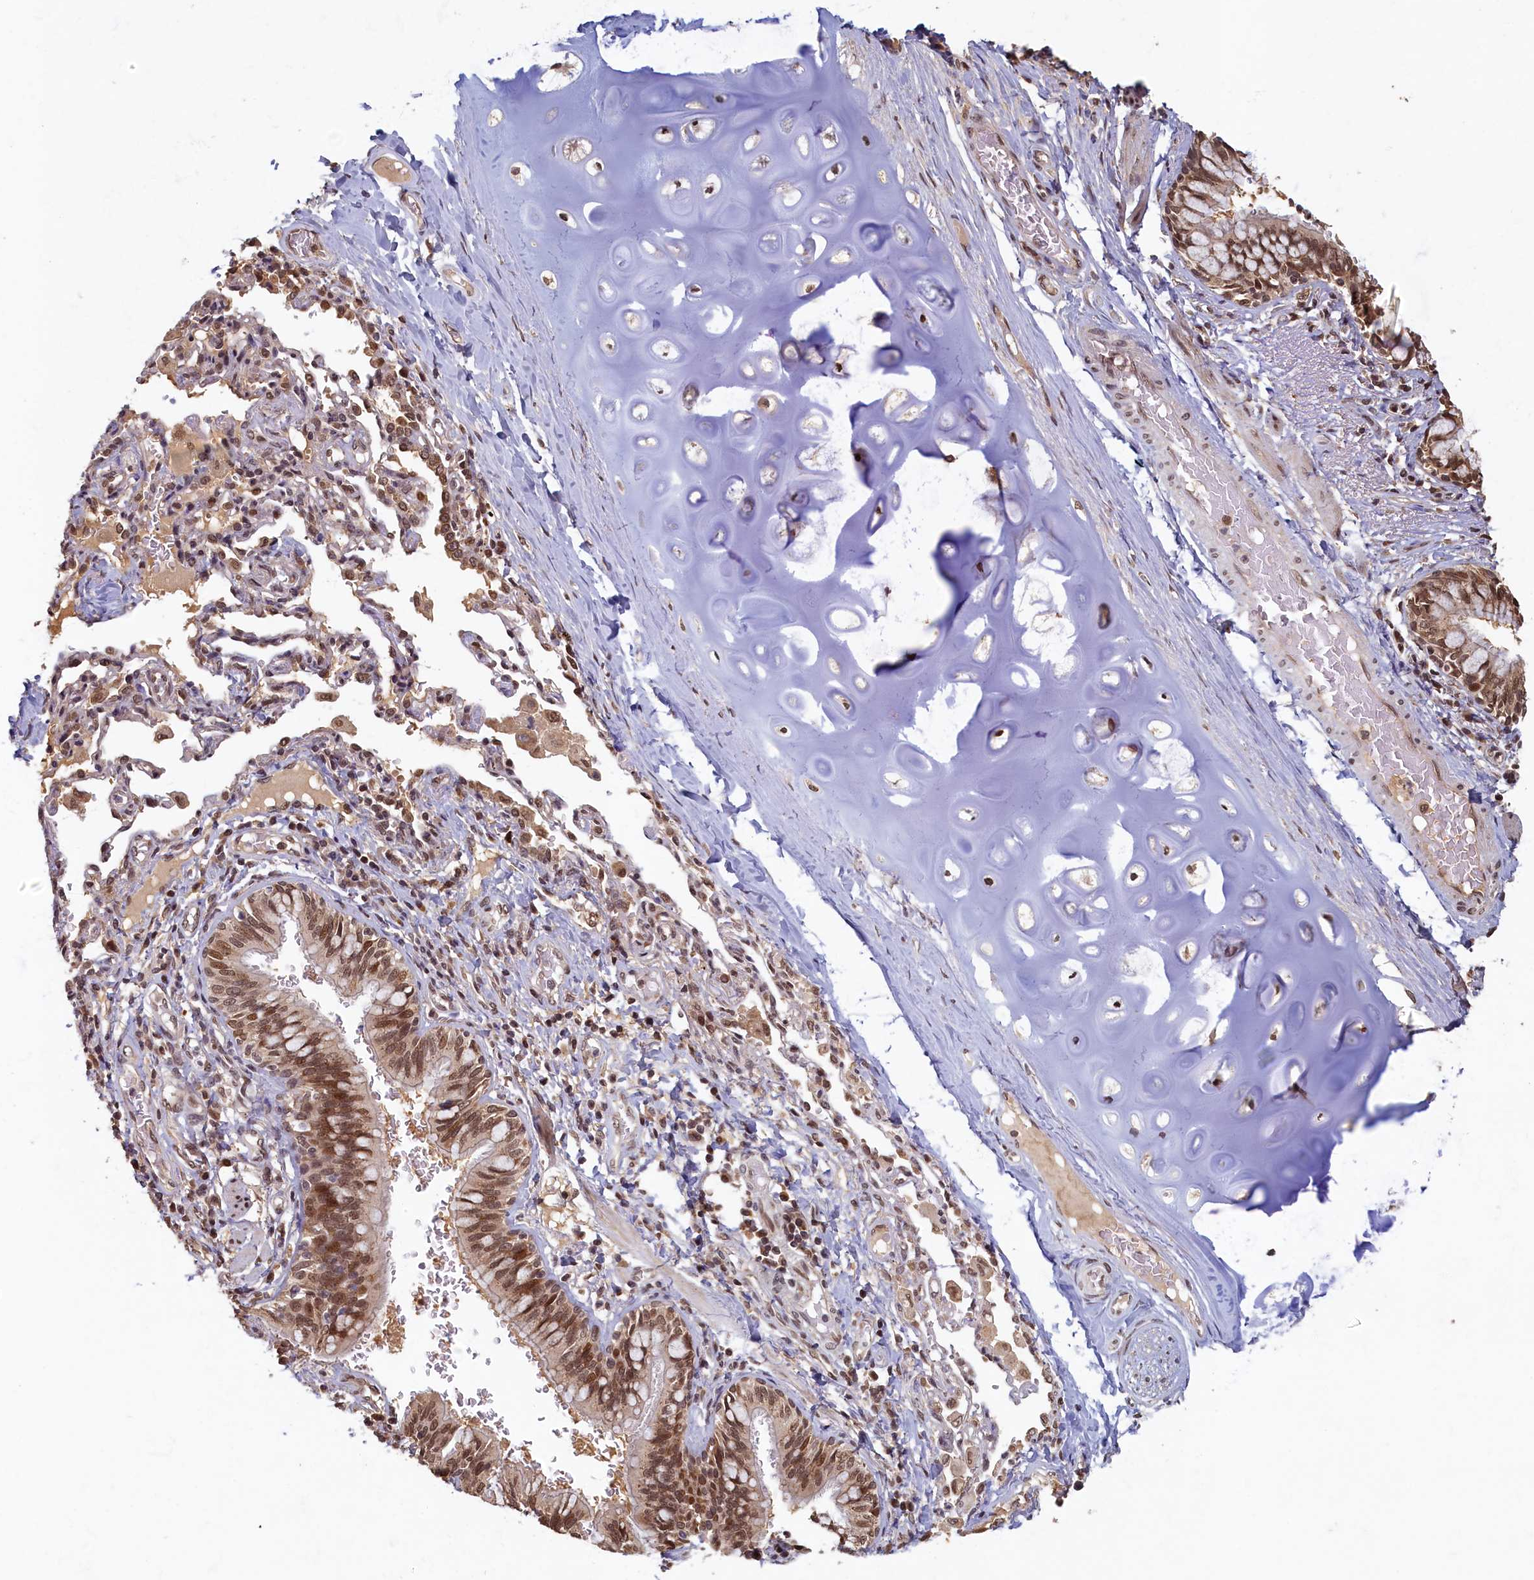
{"staining": {"intensity": "moderate", "quantity": ">75%", "location": "cytoplasmic/membranous,nuclear"}, "tissue": "bronchus", "cell_type": "Respiratory epithelial cells", "image_type": "normal", "snomed": [{"axis": "morphology", "description": "Normal tissue, NOS"}, {"axis": "topography", "description": "Cartilage tissue"}, {"axis": "topography", "description": "Bronchus"}], "caption": "Immunohistochemistry photomicrograph of normal bronchus: bronchus stained using immunohistochemistry (IHC) reveals medium levels of moderate protein expression localized specifically in the cytoplasmic/membranous,nuclear of respiratory epithelial cells, appearing as a cytoplasmic/membranous,nuclear brown color.", "gene": "CKAP2L", "patient": {"sex": "female", "age": 36}}